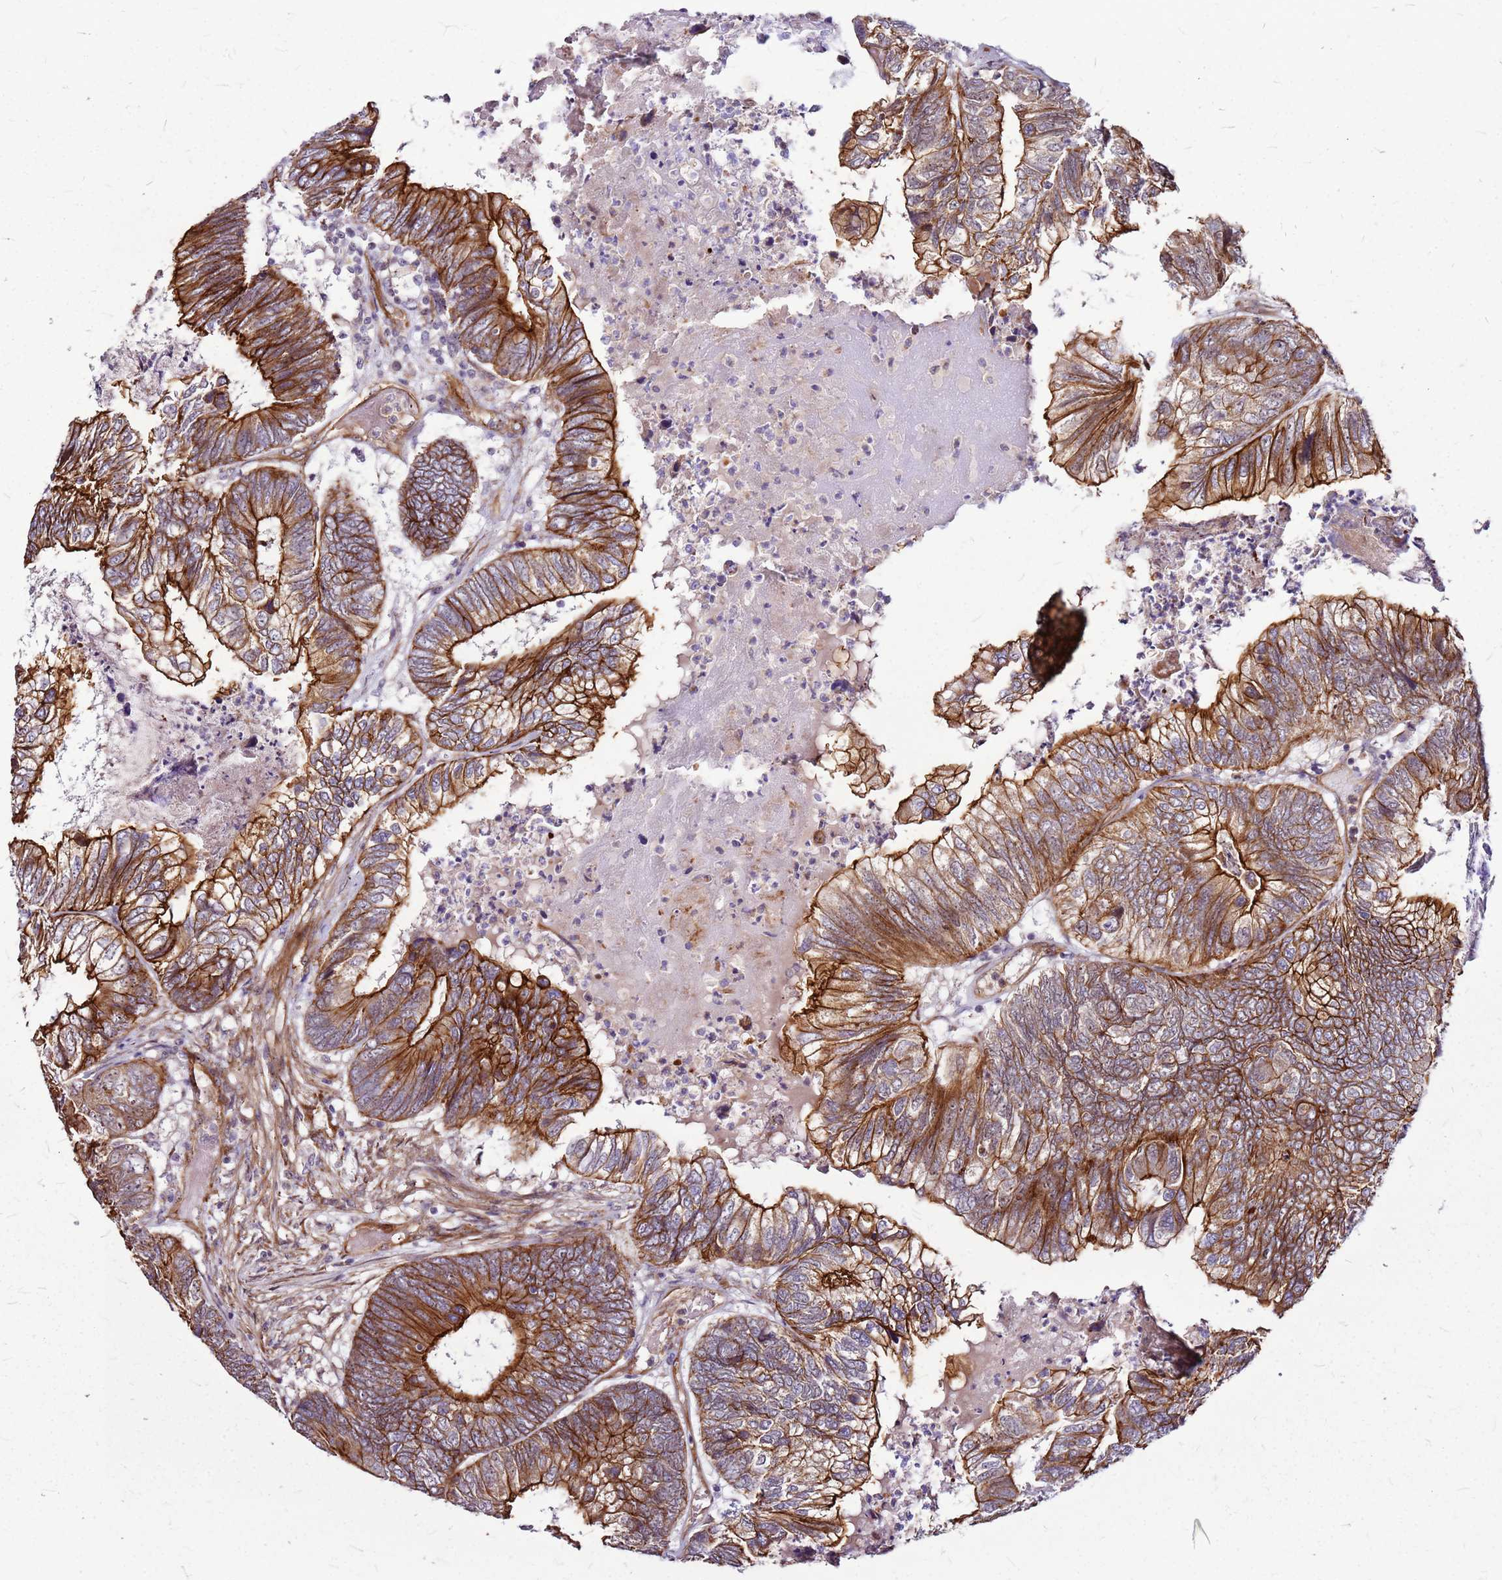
{"staining": {"intensity": "strong", "quantity": ">75%", "location": "cytoplasmic/membranous"}, "tissue": "colorectal cancer", "cell_type": "Tumor cells", "image_type": "cancer", "snomed": [{"axis": "morphology", "description": "Adenocarcinoma, NOS"}, {"axis": "topography", "description": "Colon"}], "caption": "Immunohistochemical staining of colorectal cancer (adenocarcinoma) displays high levels of strong cytoplasmic/membranous expression in approximately >75% of tumor cells. Nuclei are stained in blue.", "gene": "TOPAZ1", "patient": {"sex": "female", "age": 67}}